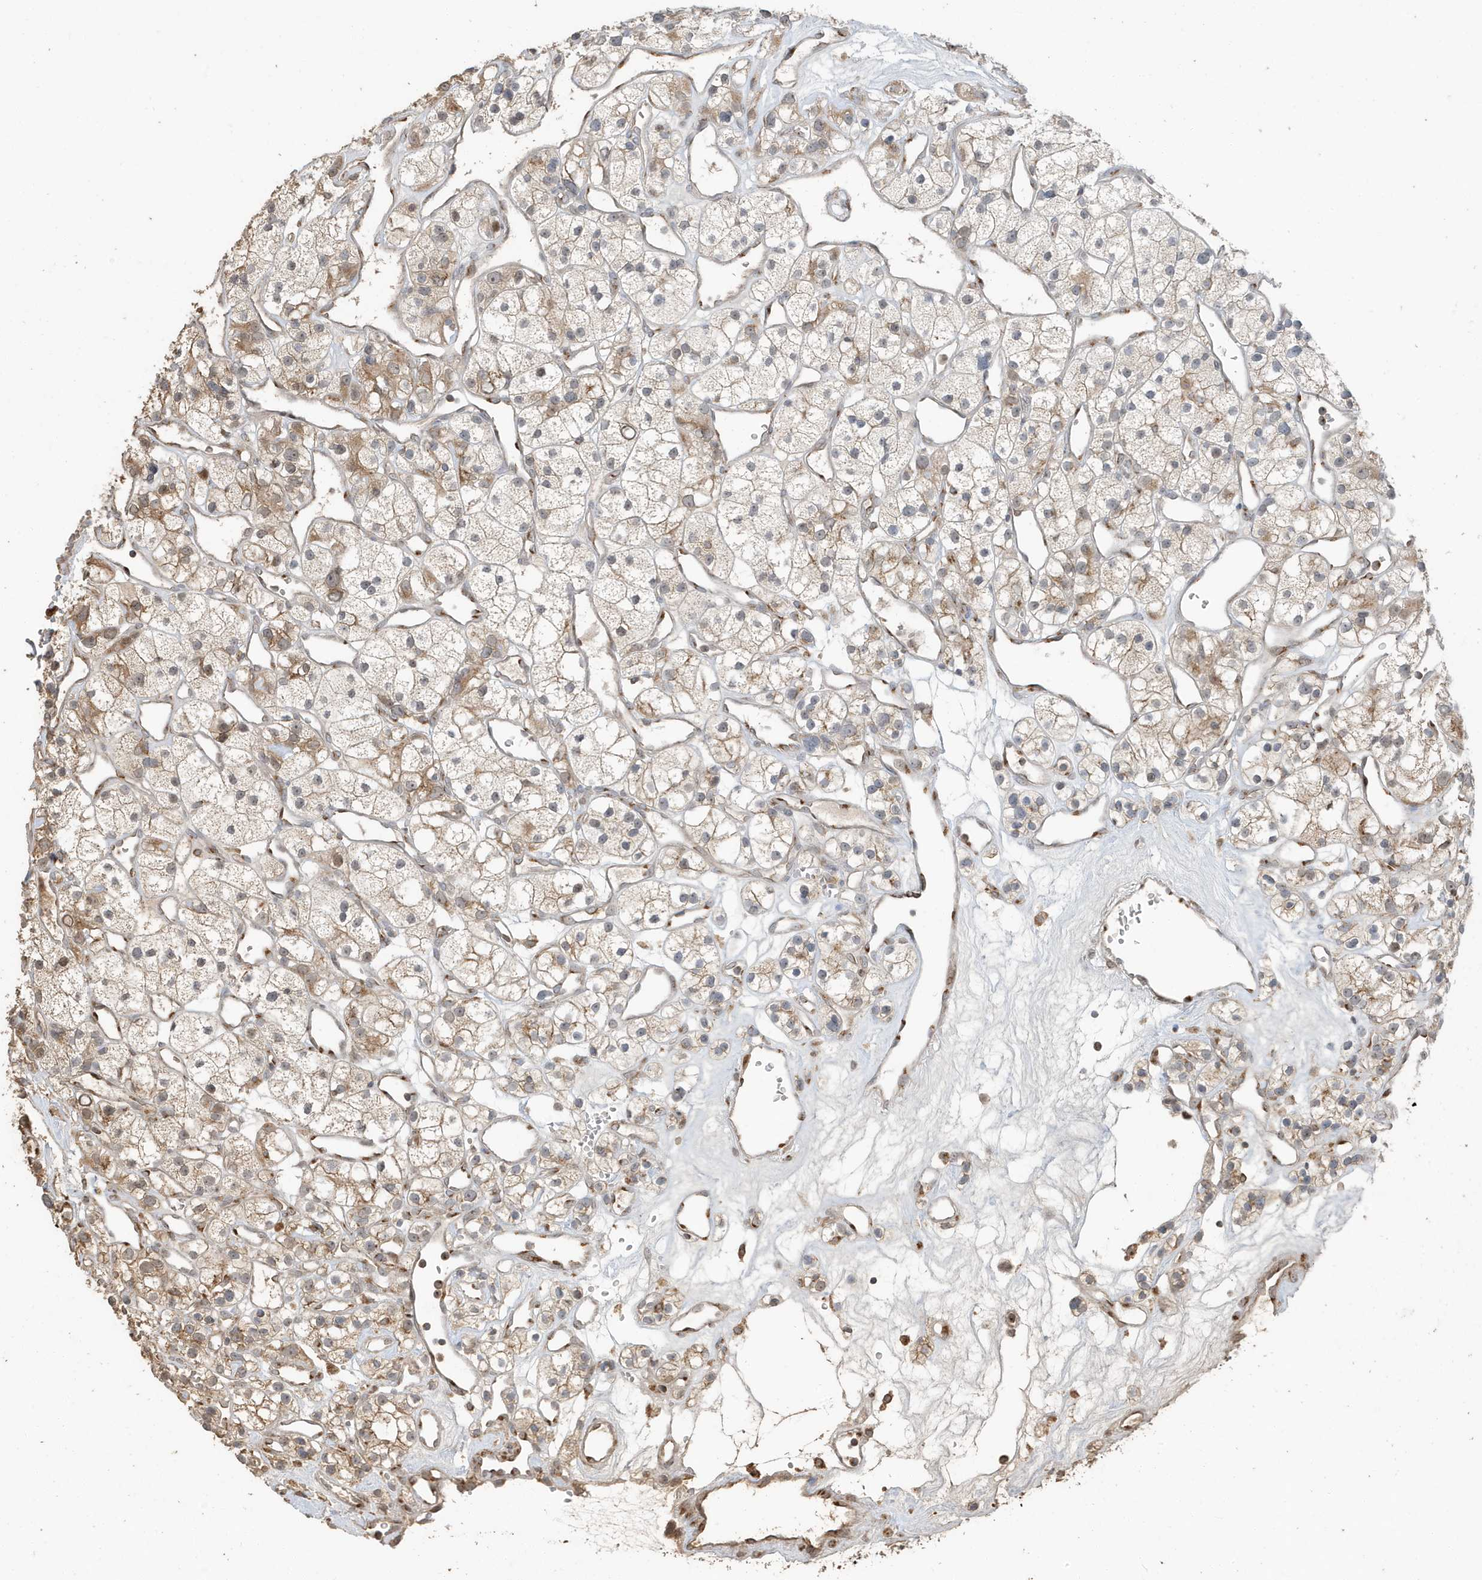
{"staining": {"intensity": "moderate", "quantity": "25%-75%", "location": "cytoplasmic/membranous"}, "tissue": "renal cancer", "cell_type": "Tumor cells", "image_type": "cancer", "snomed": [{"axis": "morphology", "description": "Adenocarcinoma, NOS"}, {"axis": "topography", "description": "Kidney"}], "caption": "This micrograph demonstrates IHC staining of renal cancer, with medium moderate cytoplasmic/membranous positivity in about 25%-75% of tumor cells.", "gene": "RER1", "patient": {"sex": "female", "age": 57}}